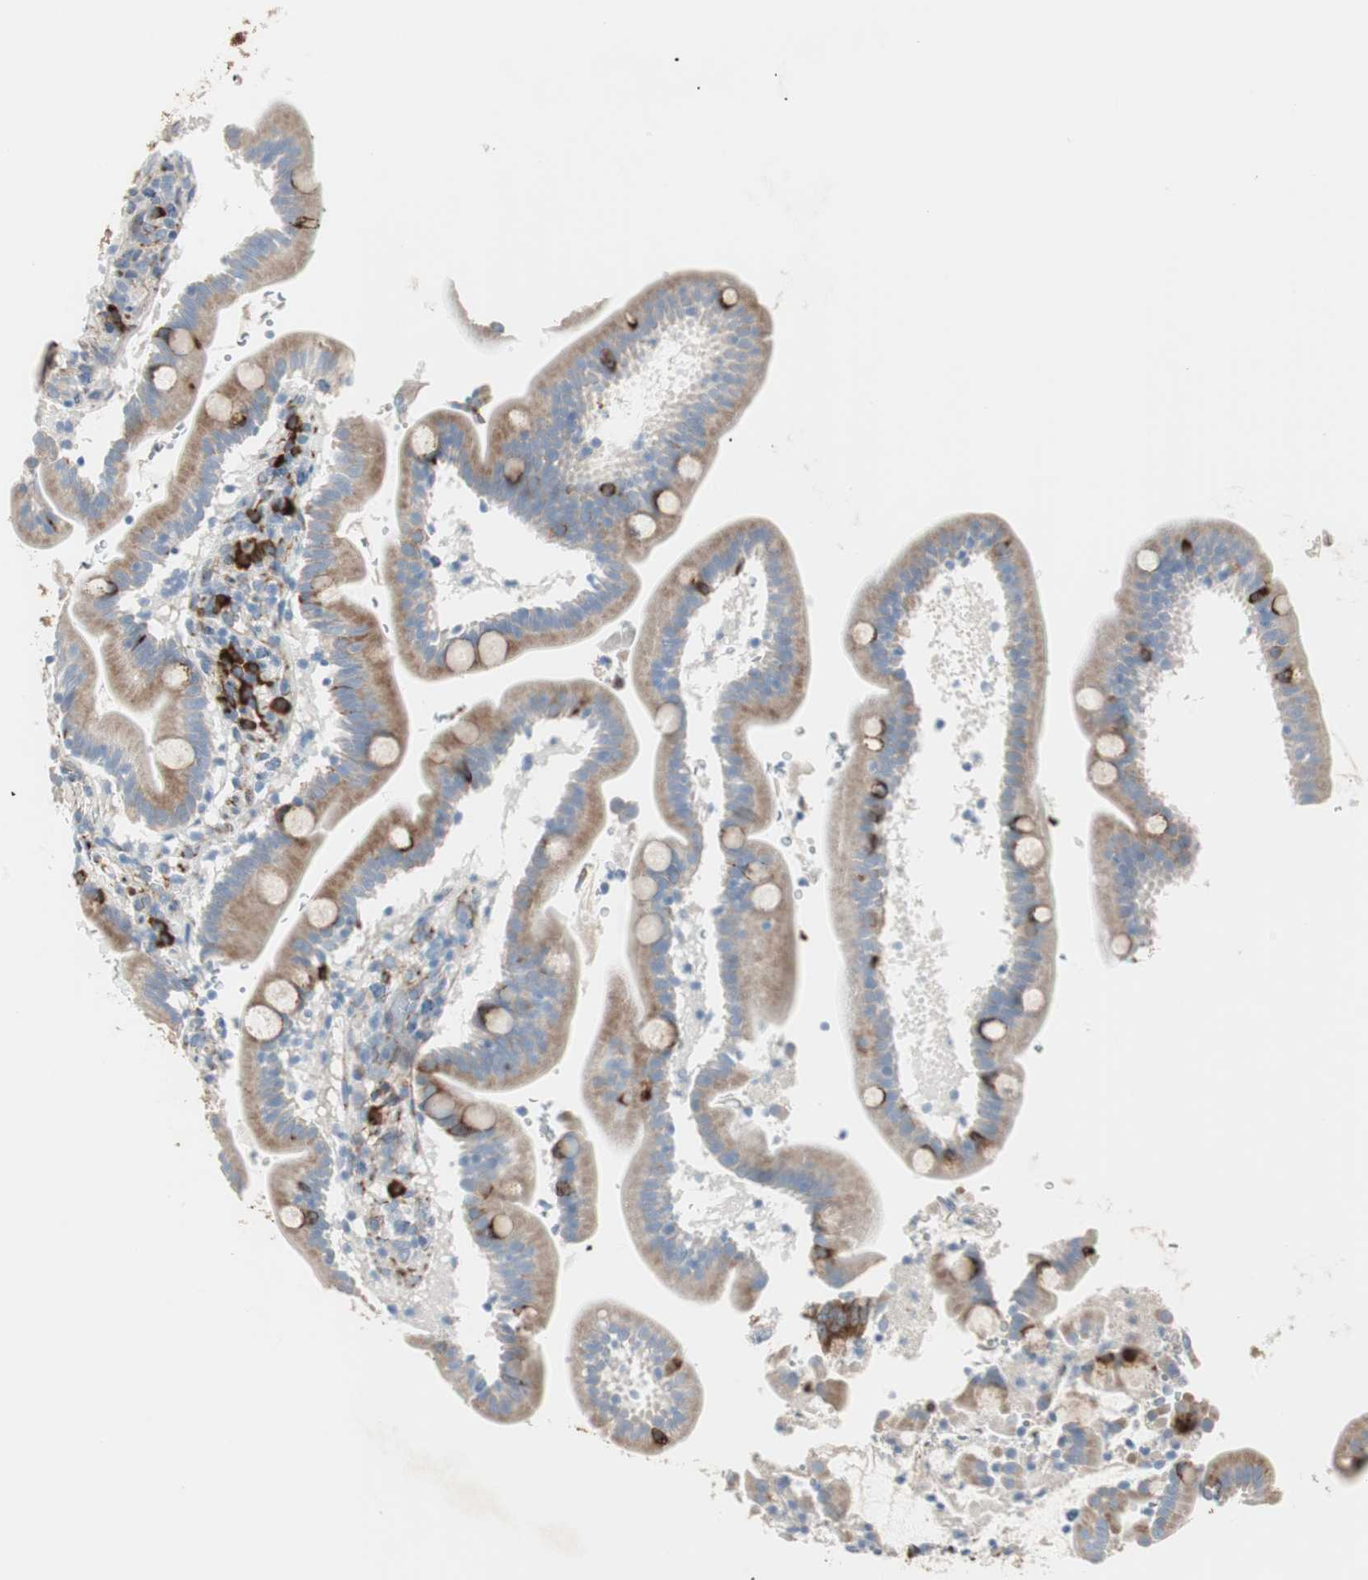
{"staining": {"intensity": "moderate", "quantity": ">75%", "location": "cytoplasmic/membranous"}, "tissue": "duodenum", "cell_type": "Glandular cells", "image_type": "normal", "snomed": [{"axis": "morphology", "description": "Normal tissue, NOS"}, {"axis": "topography", "description": "Duodenum"}], "caption": "The immunohistochemical stain highlights moderate cytoplasmic/membranous staining in glandular cells of unremarkable duodenum.", "gene": "P4HTM", "patient": {"sex": "male", "age": 54}}